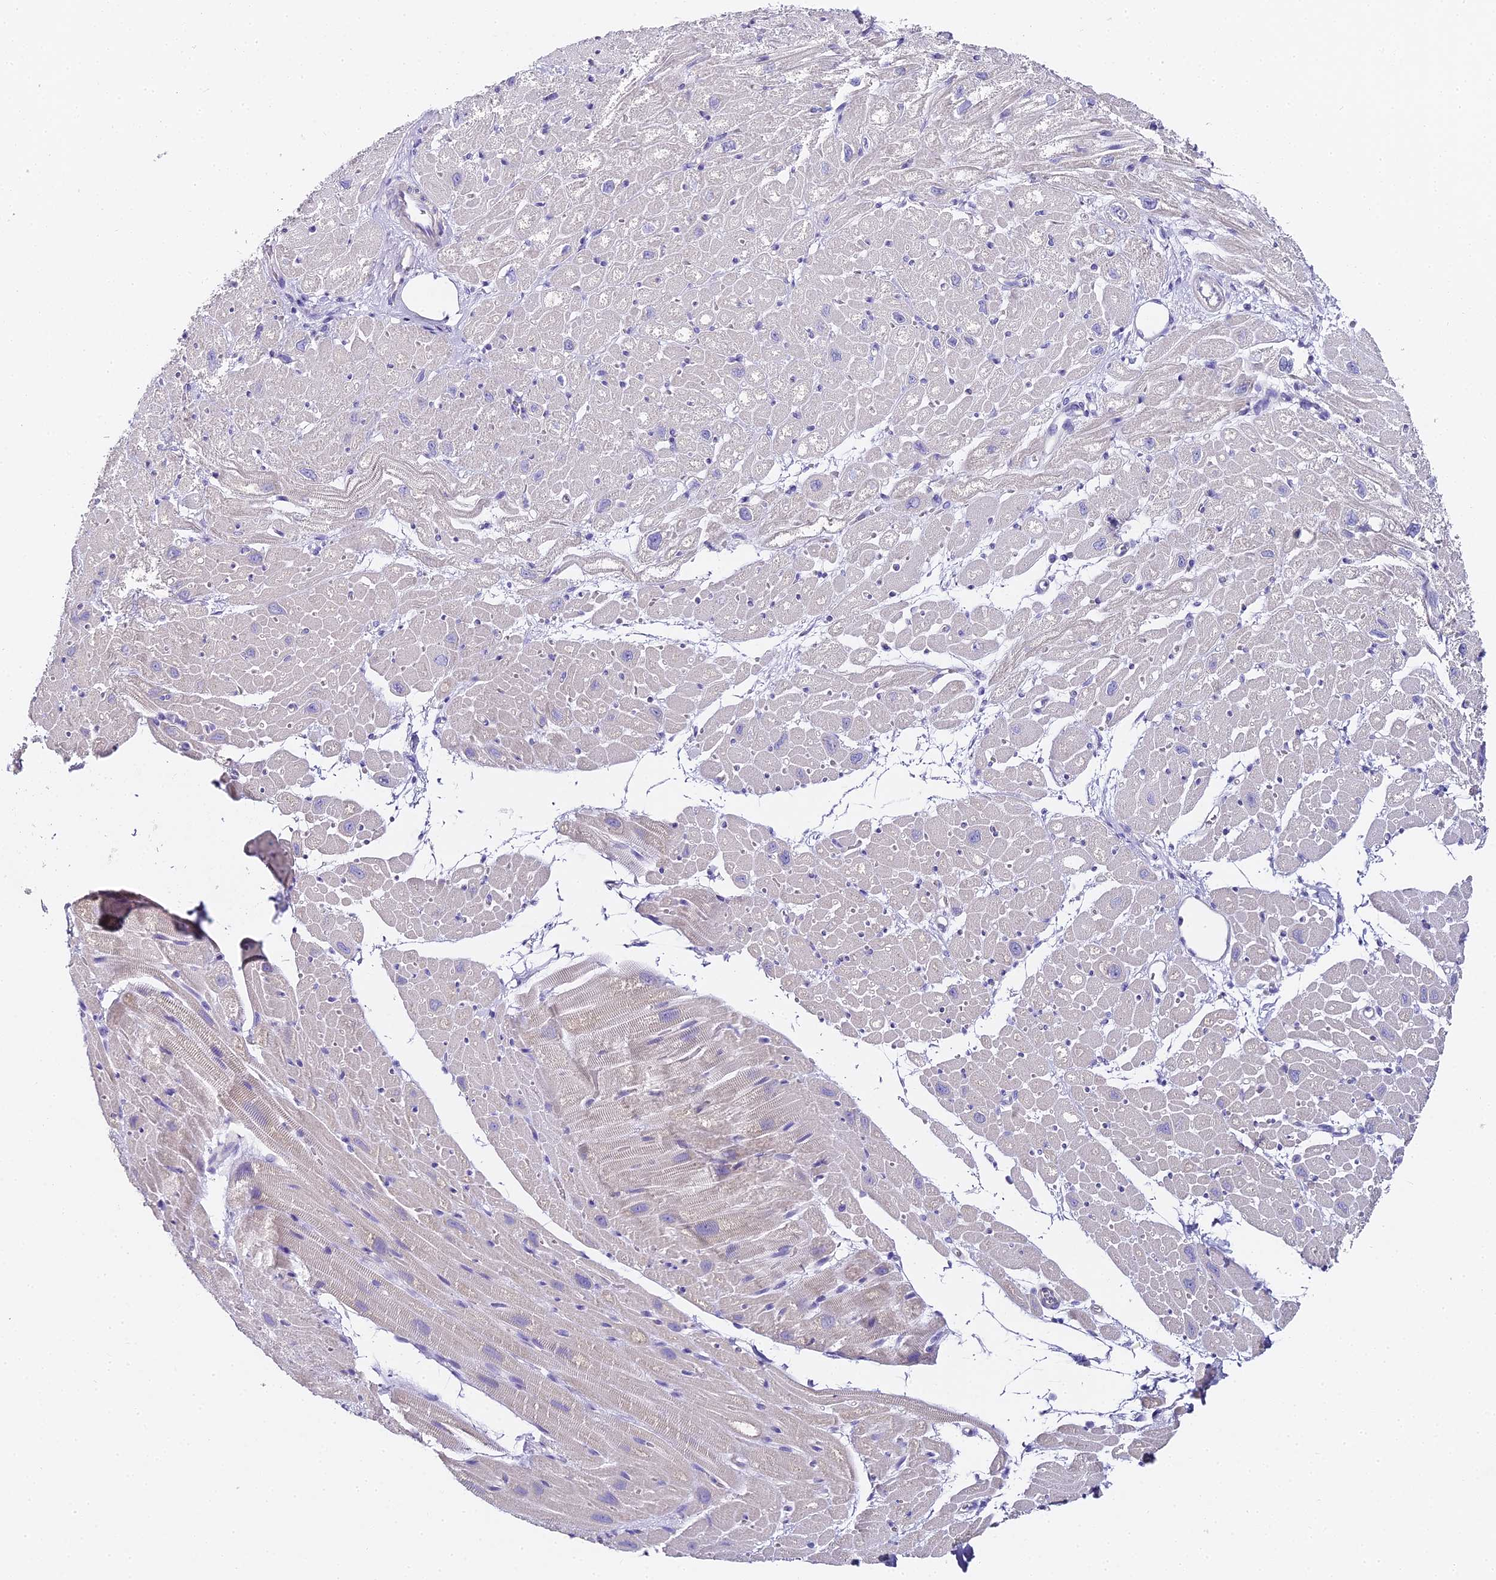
{"staining": {"intensity": "negative", "quantity": "none", "location": "none"}, "tissue": "heart muscle", "cell_type": "Cardiomyocytes", "image_type": "normal", "snomed": [{"axis": "morphology", "description": "Normal tissue, NOS"}, {"axis": "topography", "description": "Heart"}], "caption": "IHC histopathology image of benign heart muscle: human heart muscle stained with DAB reveals no significant protein expression in cardiomyocytes. The staining is performed using DAB brown chromogen with nuclei counter-stained in using hematoxylin.", "gene": "ABHD14A", "patient": {"sex": "male", "age": 50}}